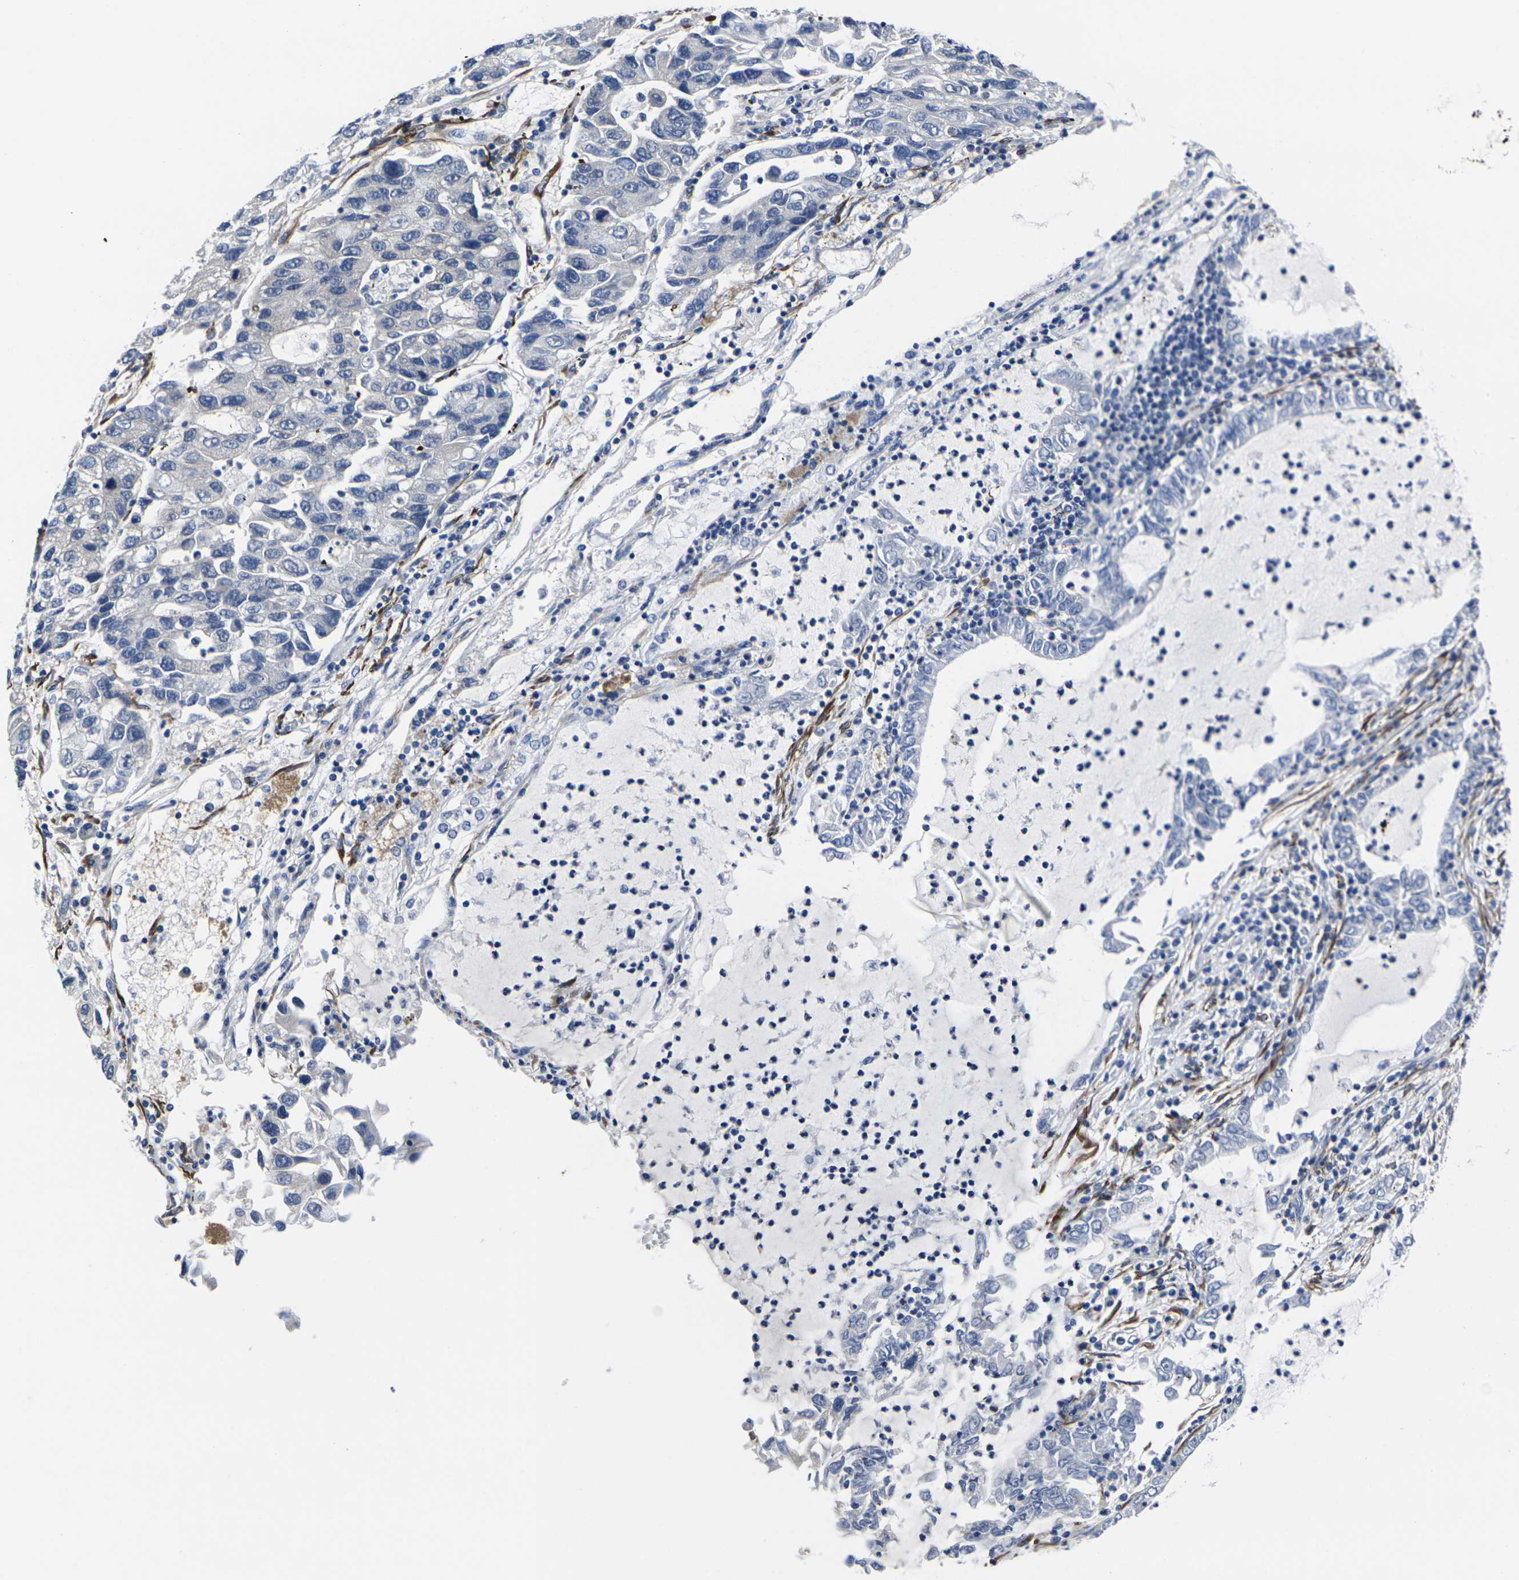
{"staining": {"intensity": "negative", "quantity": "none", "location": "none"}, "tissue": "lung cancer", "cell_type": "Tumor cells", "image_type": "cancer", "snomed": [{"axis": "morphology", "description": "Adenocarcinoma, NOS"}, {"axis": "topography", "description": "Lung"}], "caption": "The micrograph exhibits no significant staining in tumor cells of lung adenocarcinoma. The staining was performed using DAB to visualize the protein expression in brown, while the nuclei were stained in blue with hematoxylin (Magnification: 20x).", "gene": "CYP2C8", "patient": {"sex": "female", "age": 51}}